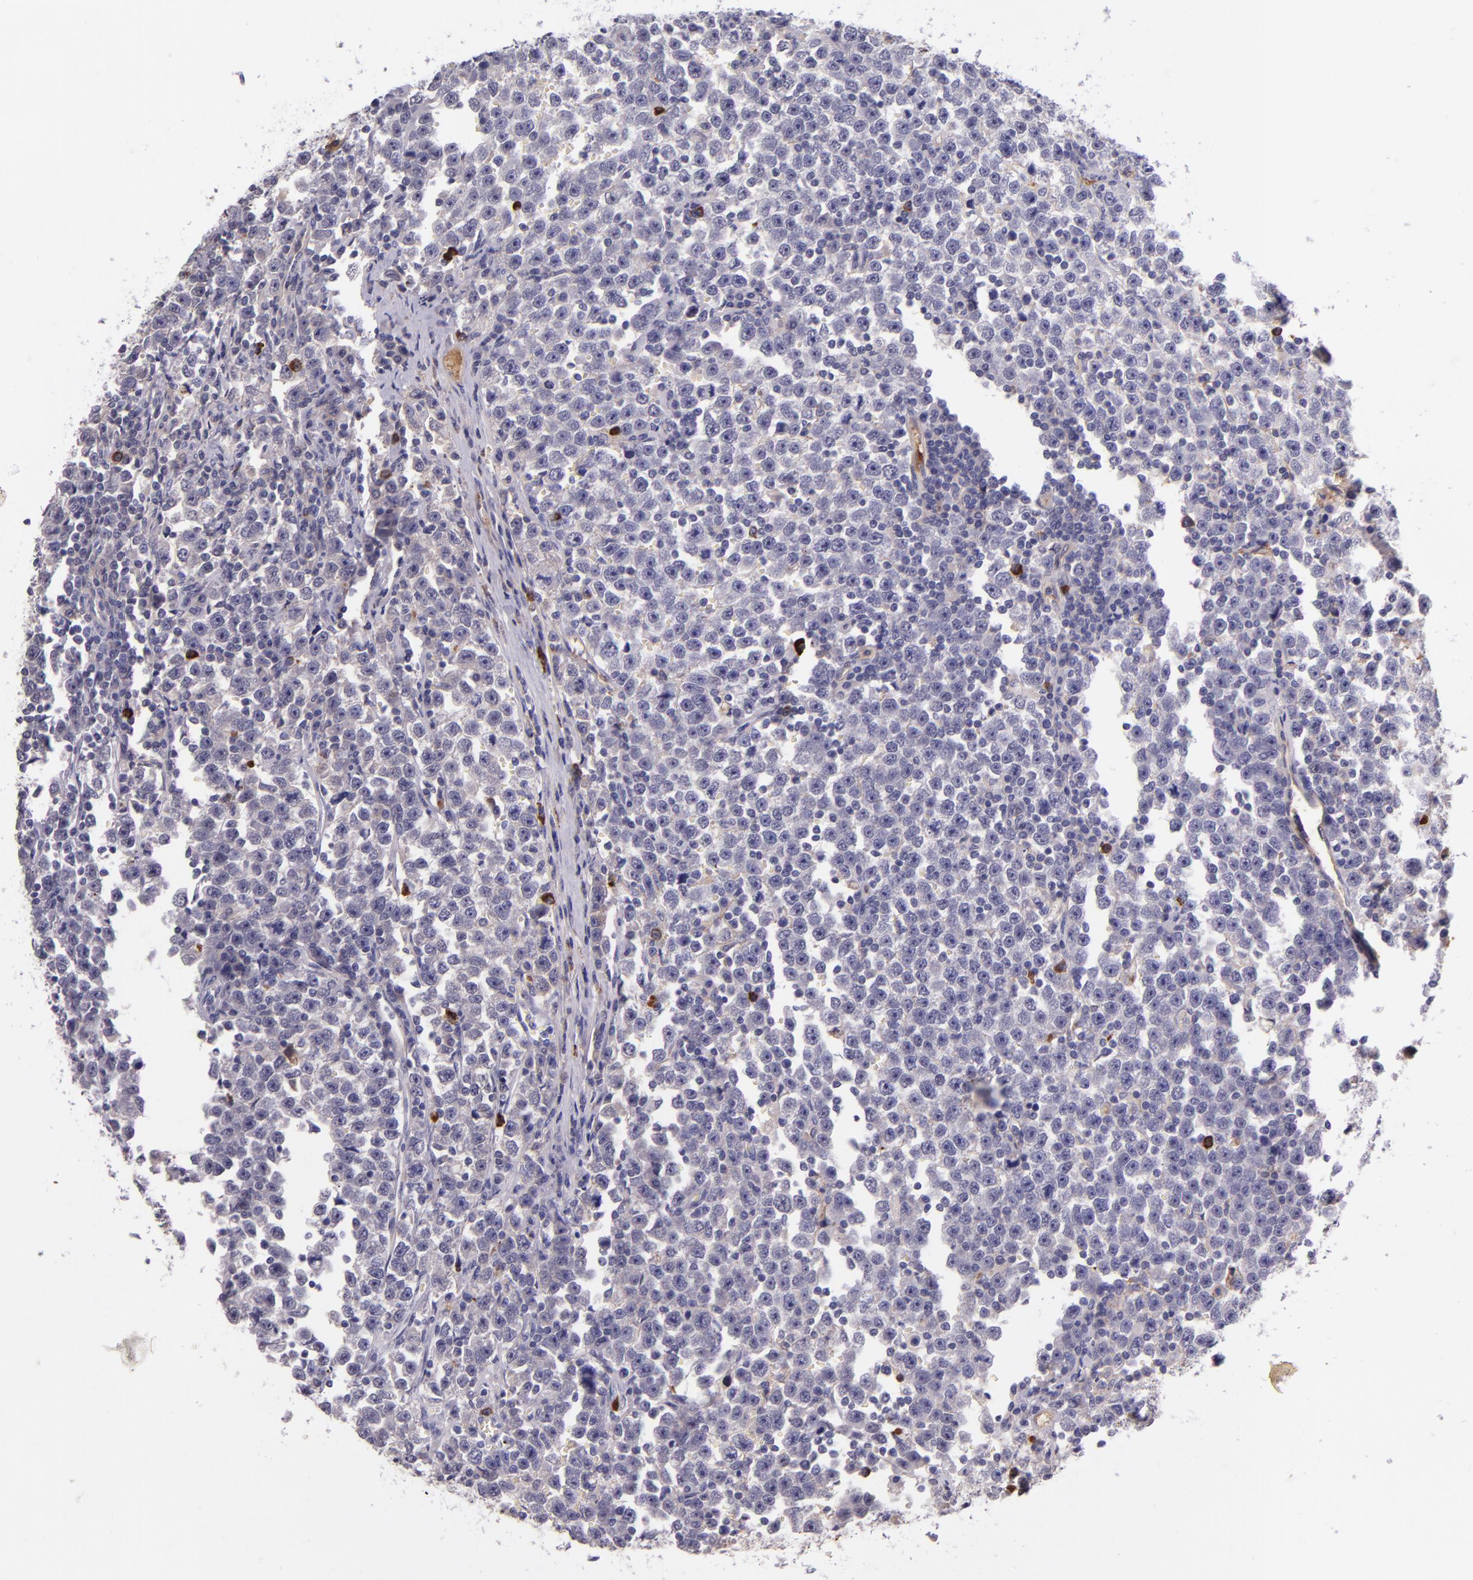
{"staining": {"intensity": "negative", "quantity": "none", "location": "none"}, "tissue": "testis cancer", "cell_type": "Tumor cells", "image_type": "cancer", "snomed": [{"axis": "morphology", "description": "Seminoma, NOS"}, {"axis": "topography", "description": "Testis"}], "caption": "A photomicrograph of testis seminoma stained for a protein reveals no brown staining in tumor cells.", "gene": "KNG1", "patient": {"sex": "male", "age": 43}}